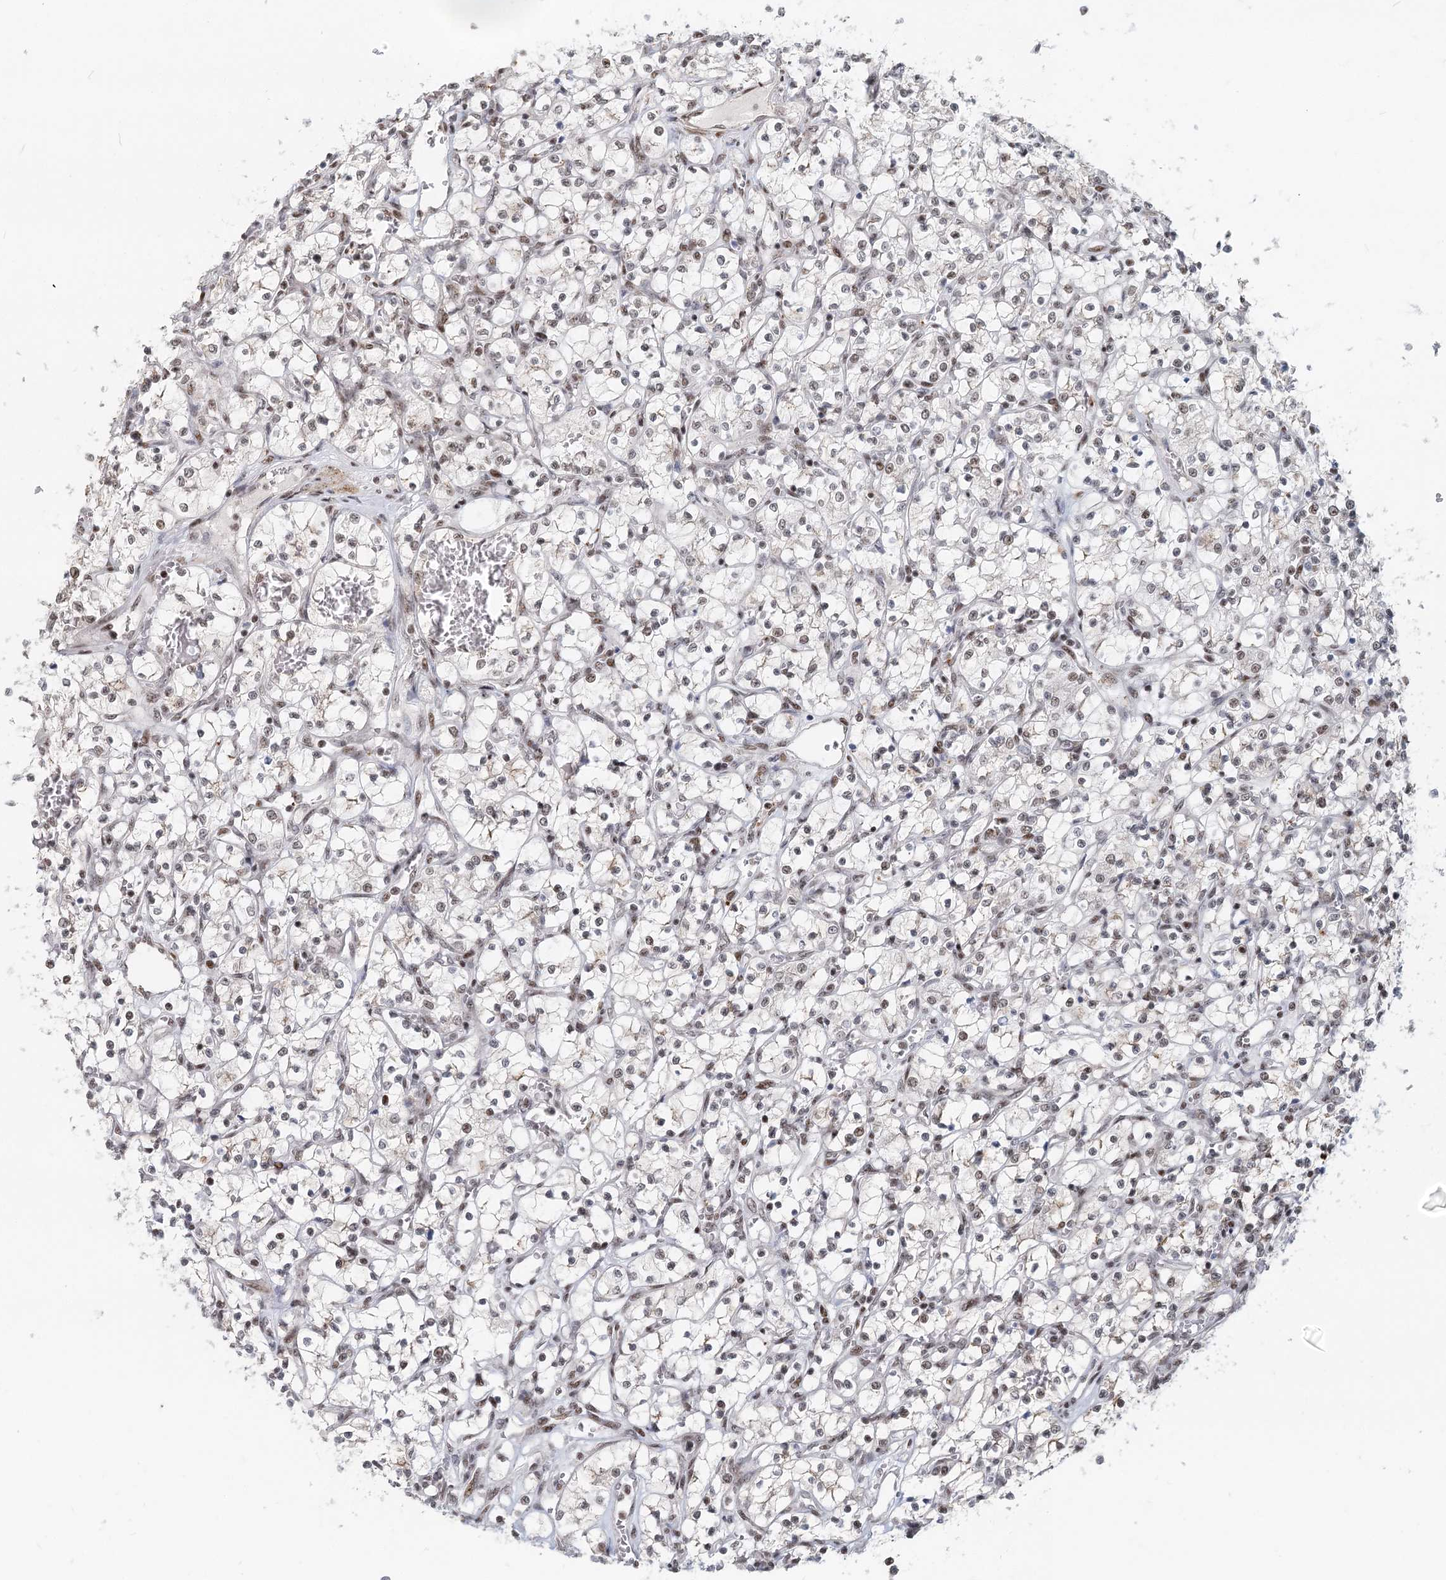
{"staining": {"intensity": "weak", "quantity": "25%-75%", "location": "nuclear"}, "tissue": "renal cancer", "cell_type": "Tumor cells", "image_type": "cancer", "snomed": [{"axis": "morphology", "description": "Adenocarcinoma, NOS"}, {"axis": "topography", "description": "Kidney"}], "caption": "Protein expression analysis of adenocarcinoma (renal) shows weak nuclear staining in about 25%-75% of tumor cells.", "gene": "BNIP5", "patient": {"sex": "female", "age": 69}}